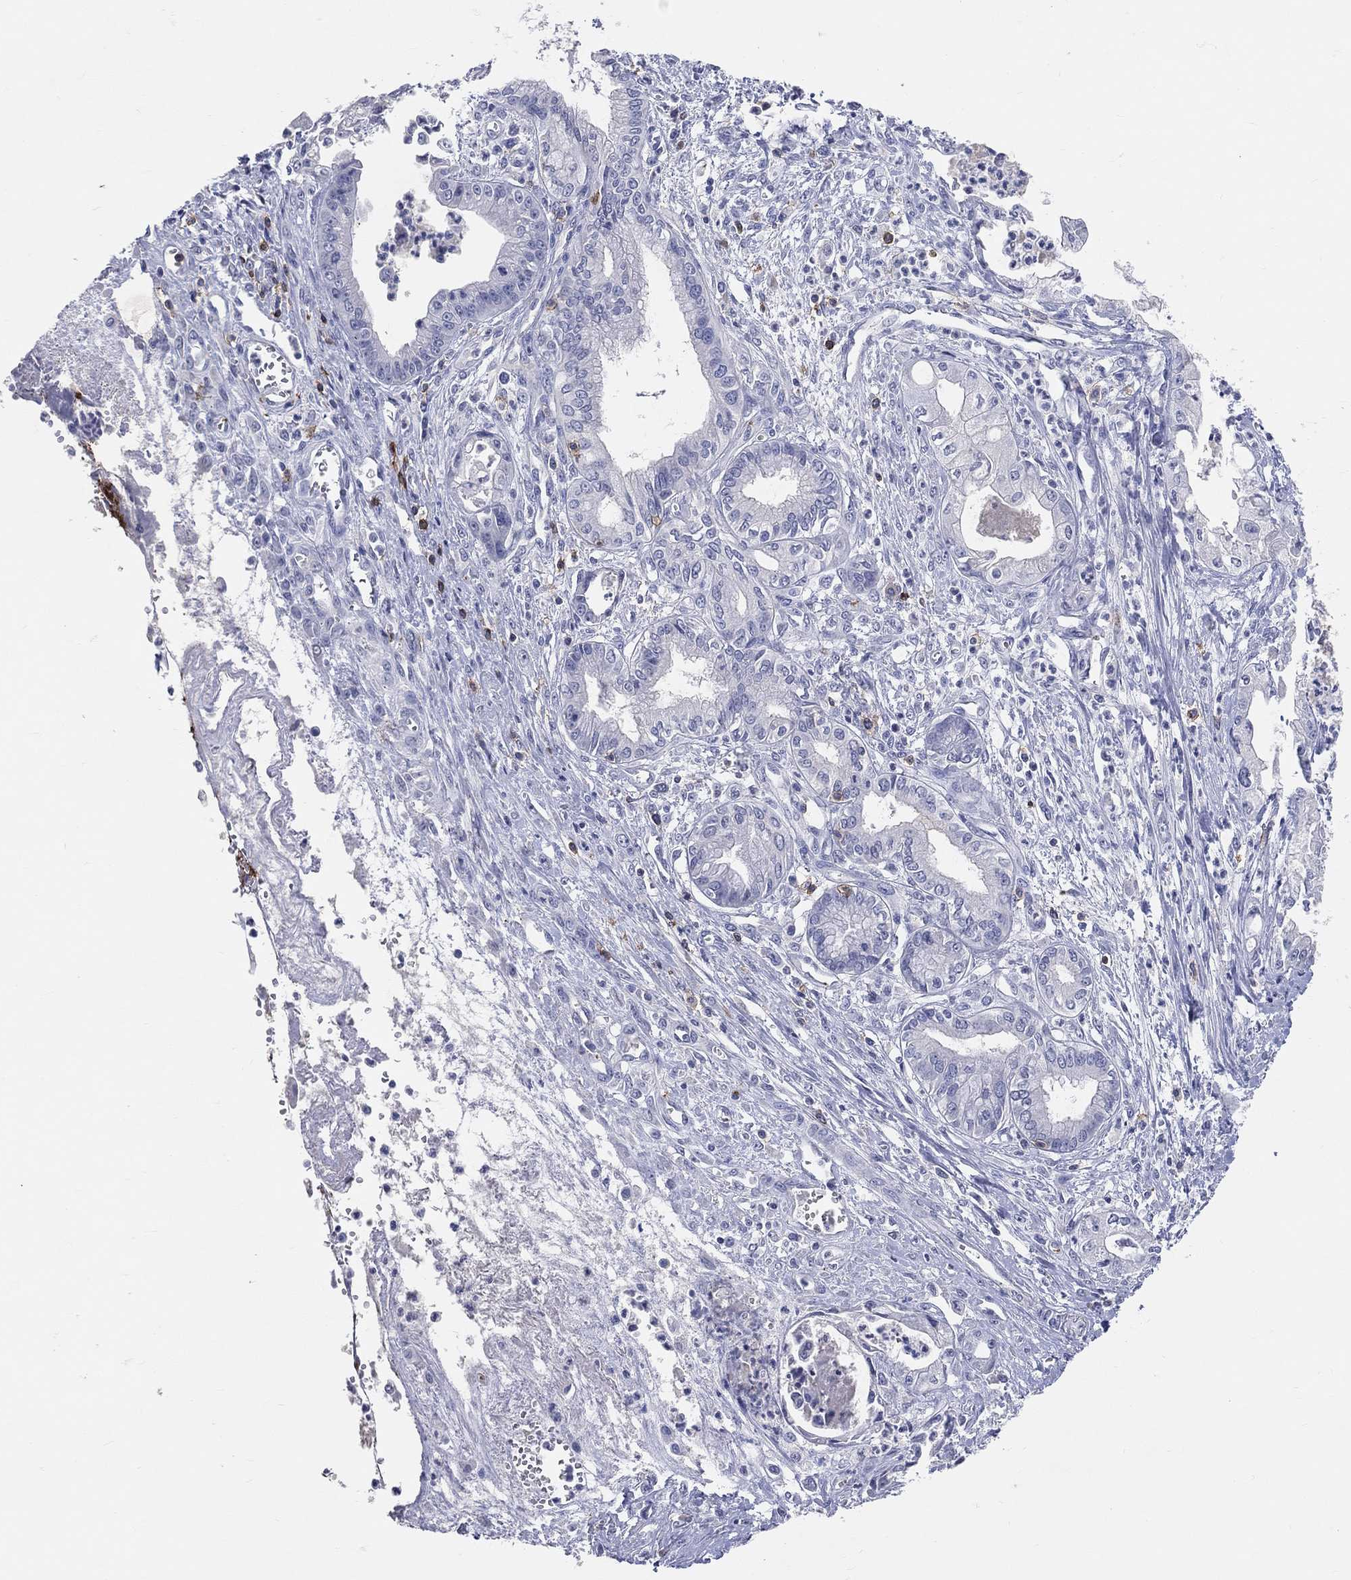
{"staining": {"intensity": "negative", "quantity": "none", "location": "none"}, "tissue": "pancreatic cancer", "cell_type": "Tumor cells", "image_type": "cancer", "snomed": [{"axis": "morphology", "description": "Adenocarcinoma, NOS"}, {"axis": "topography", "description": "Pancreas"}], "caption": "A high-resolution micrograph shows immunohistochemistry (IHC) staining of pancreatic cancer (adenocarcinoma), which reveals no significant staining in tumor cells. (Immunohistochemistry (ihc), brightfield microscopy, high magnification).", "gene": "LAT", "patient": {"sex": "female", "age": 65}}